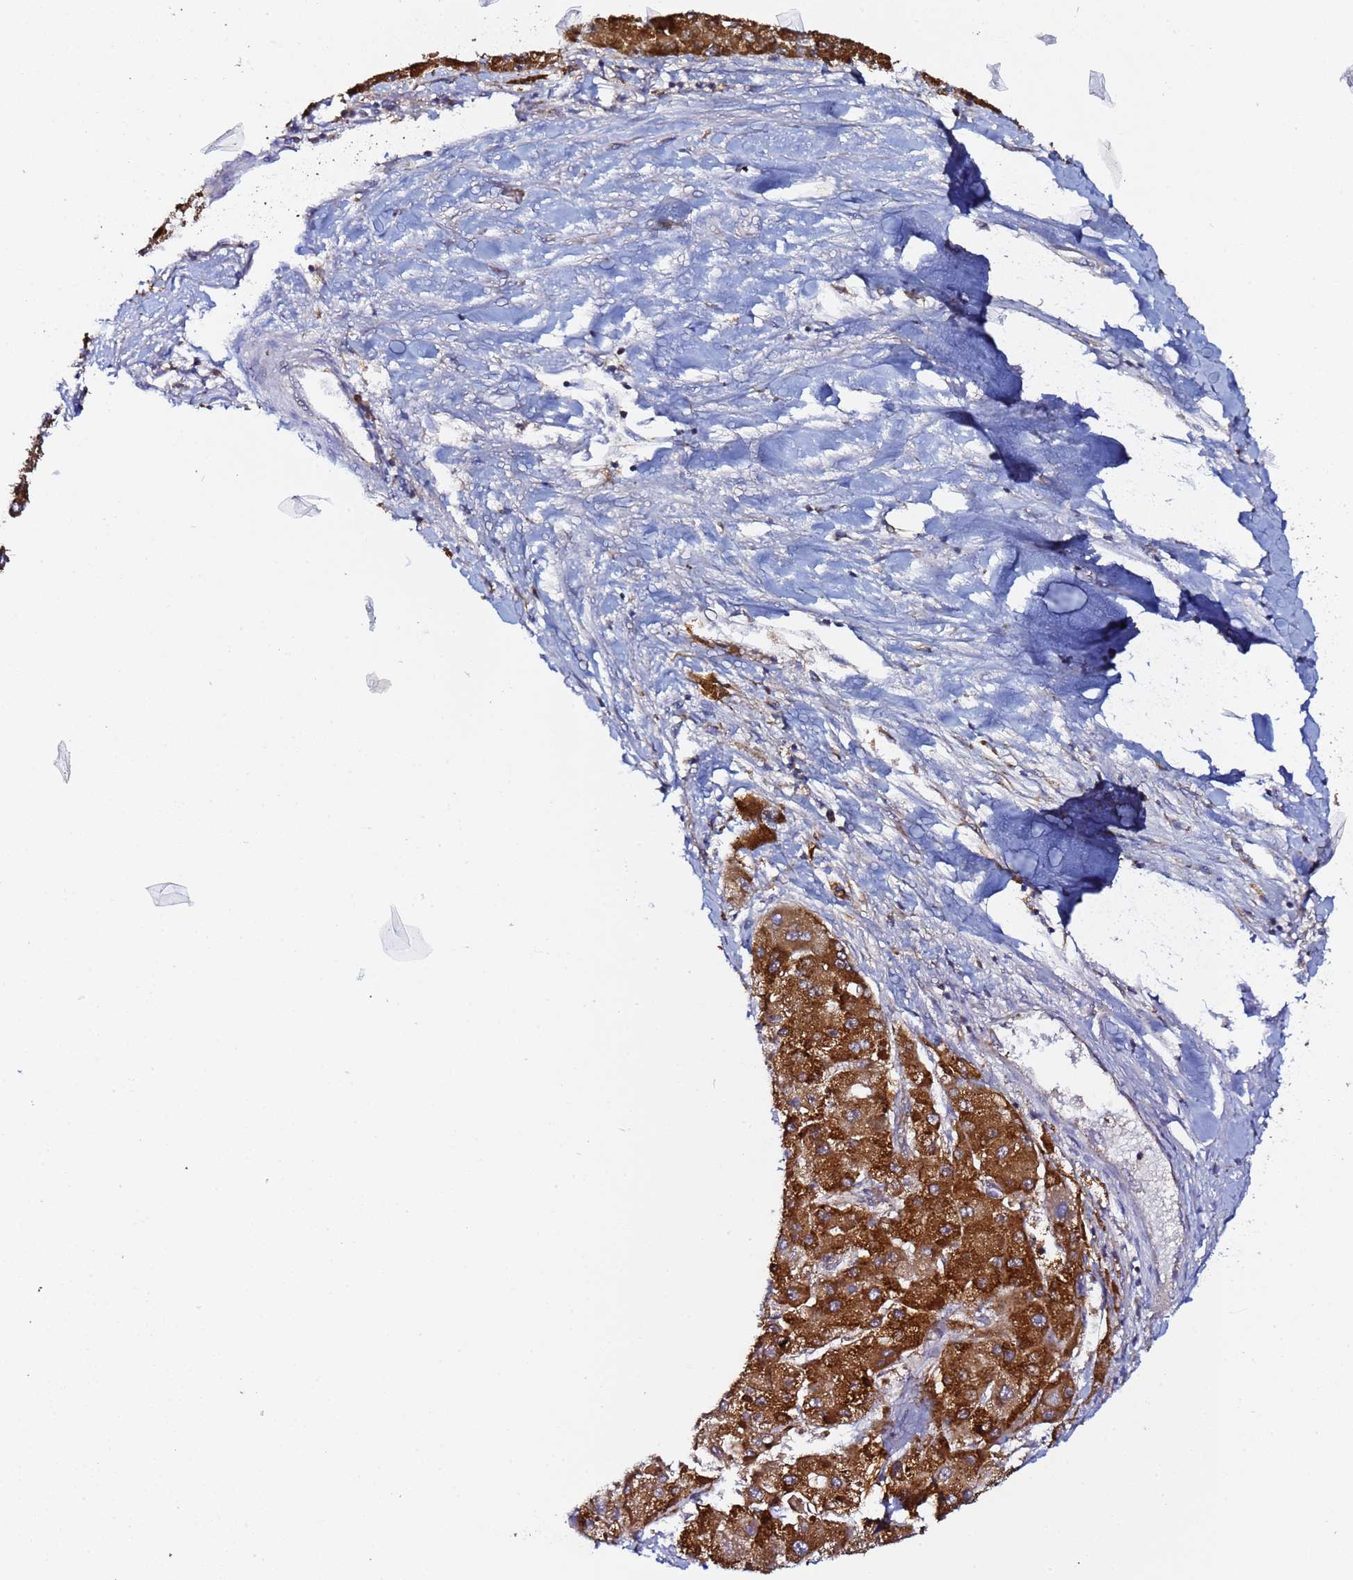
{"staining": {"intensity": "strong", "quantity": ">75%", "location": "cytoplasmic/membranous"}, "tissue": "liver cancer", "cell_type": "Tumor cells", "image_type": "cancer", "snomed": [{"axis": "morphology", "description": "Carcinoma, Hepatocellular, NOS"}, {"axis": "topography", "description": "Liver"}], "caption": "A high amount of strong cytoplasmic/membranous staining is appreciated in approximately >75% of tumor cells in liver cancer tissue. Using DAB (3,3'-diaminobenzidine) (brown) and hematoxylin (blue) stains, captured at high magnification using brightfield microscopy.", "gene": "CCDC127", "patient": {"sex": "female", "age": 73}}